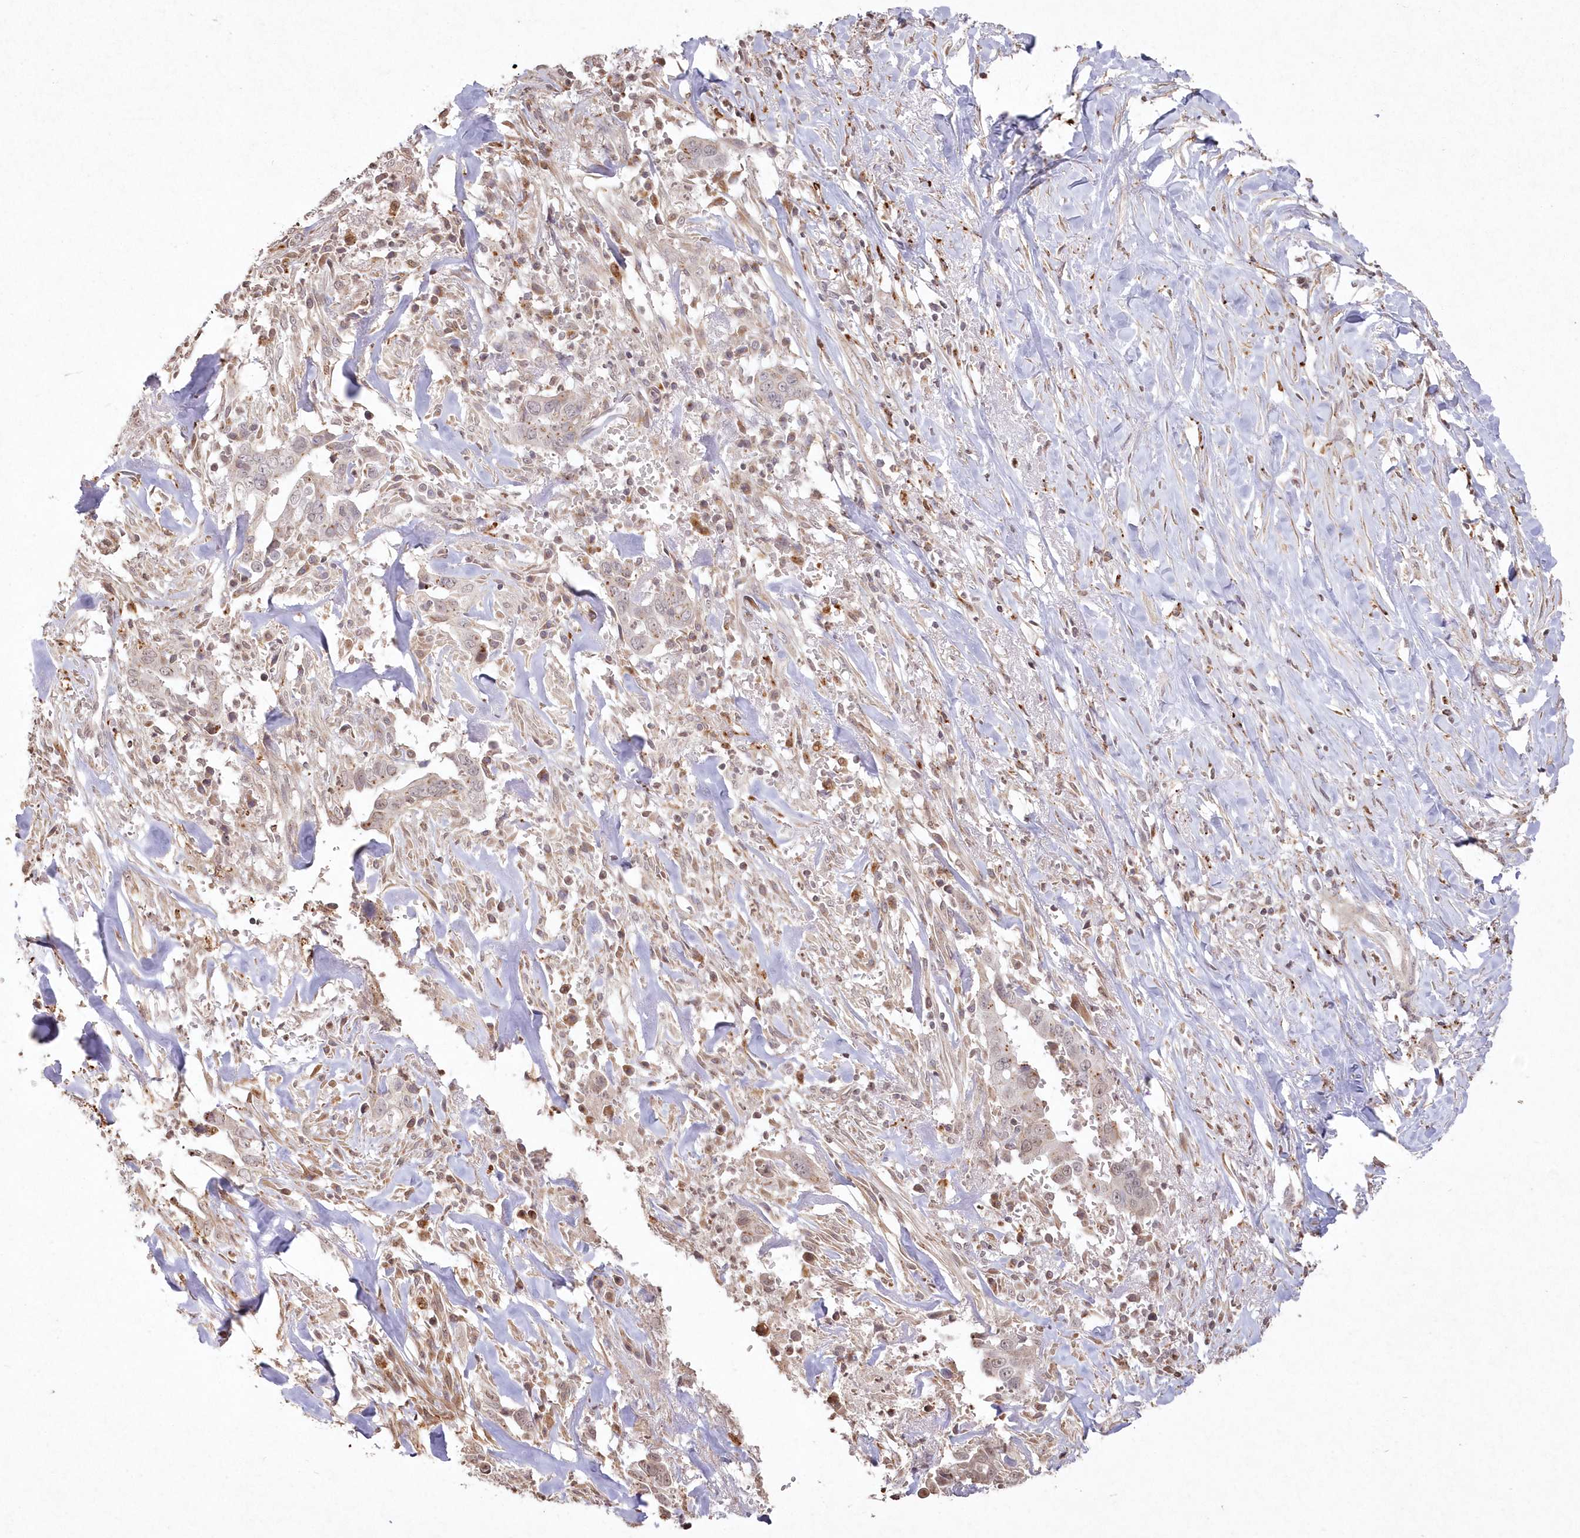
{"staining": {"intensity": "weak", "quantity": "25%-75%", "location": "cytoplasmic/membranous"}, "tissue": "liver cancer", "cell_type": "Tumor cells", "image_type": "cancer", "snomed": [{"axis": "morphology", "description": "Cholangiocarcinoma"}, {"axis": "topography", "description": "Liver"}], "caption": "A histopathology image showing weak cytoplasmic/membranous staining in approximately 25%-75% of tumor cells in liver cholangiocarcinoma, as visualized by brown immunohistochemical staining.", "gene": "ARSB", "patient": {"sex": "female", "age": 79}}